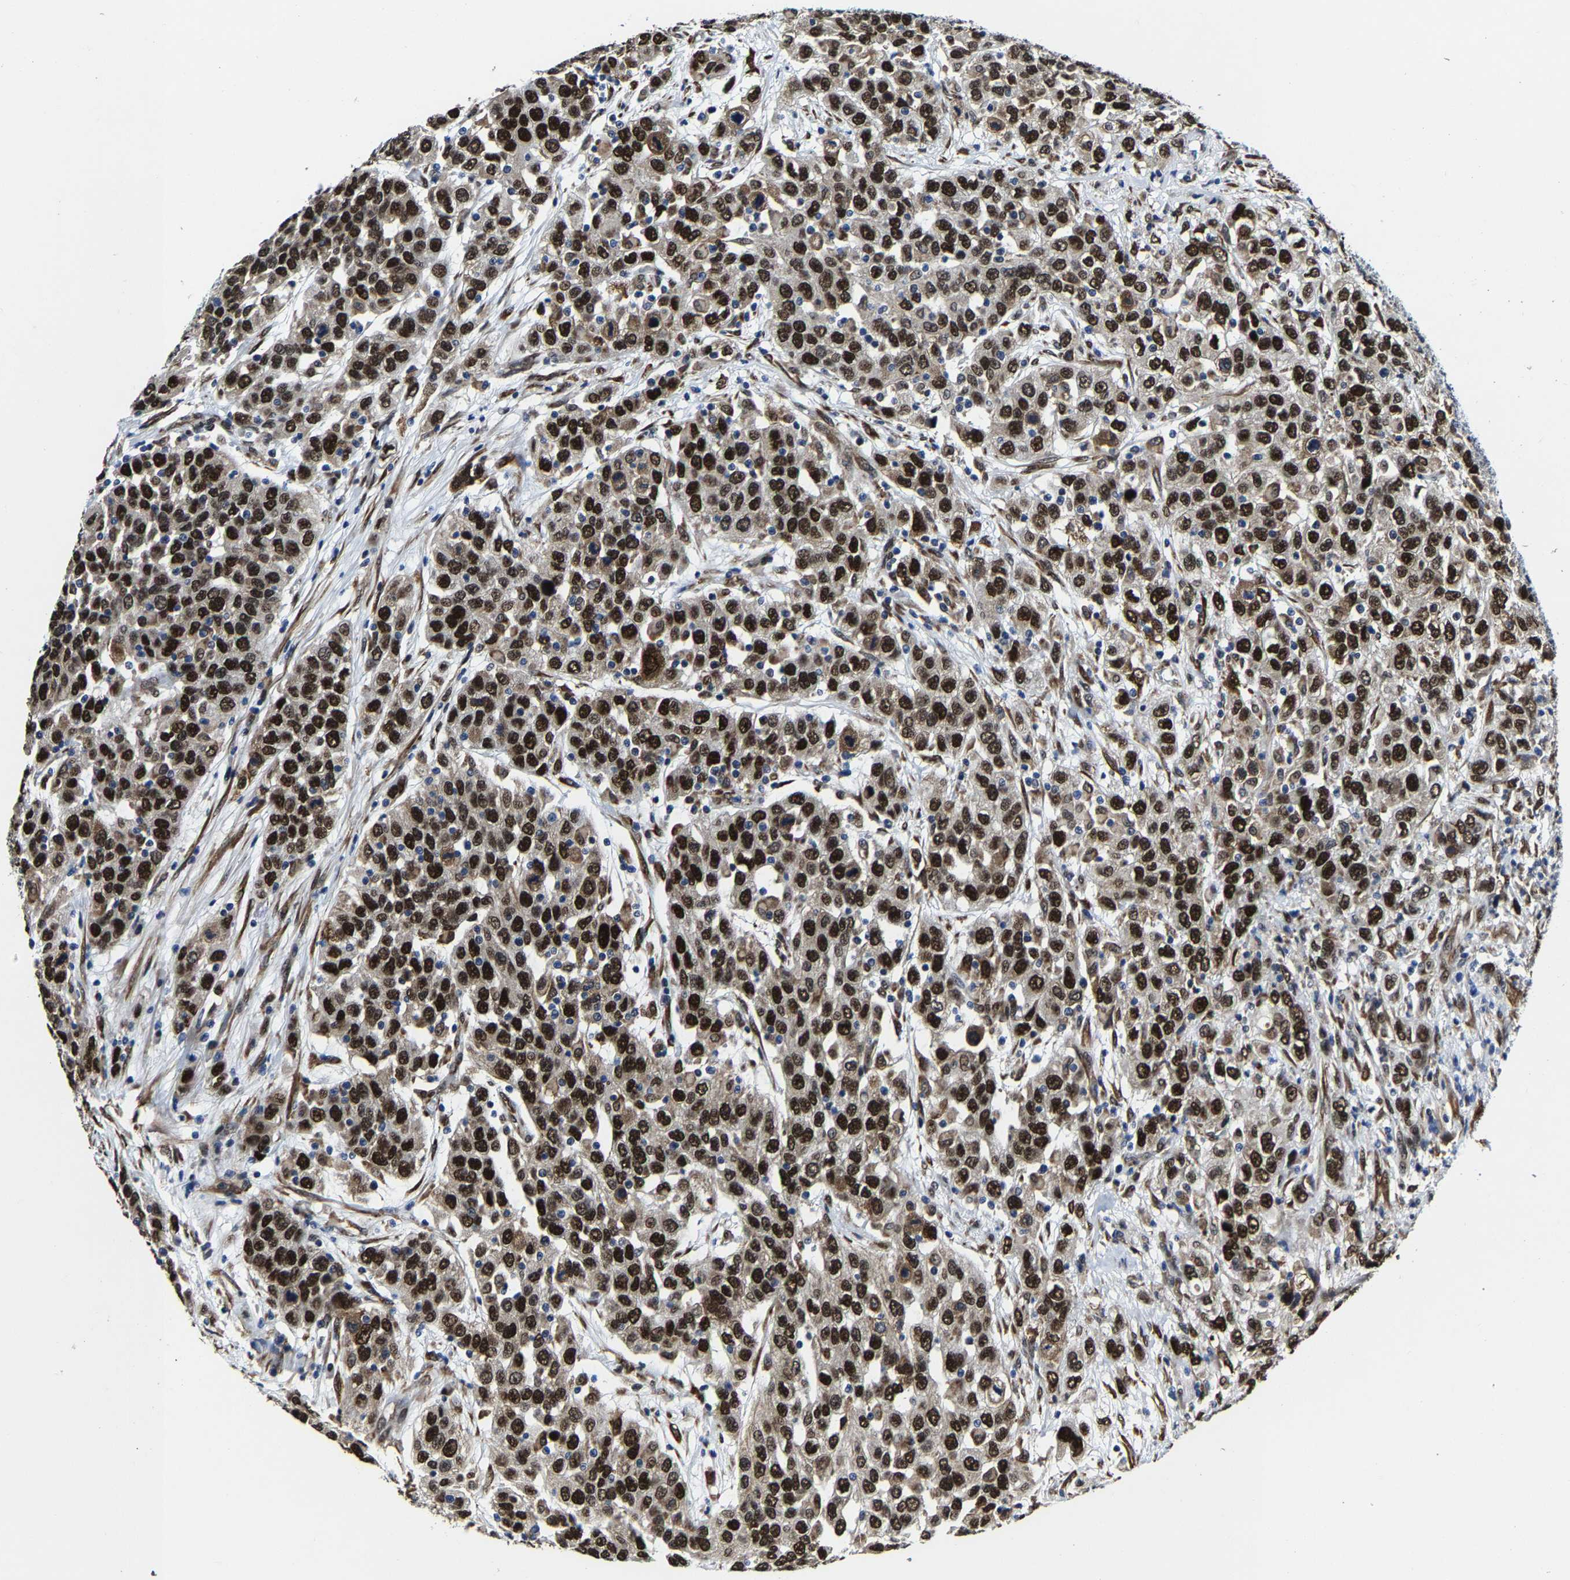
{"staining": {"intensity": "strong", "quantity": ">75%", "location": "cytoplasmic/membranous,nuclear"}, "tissue": "urothelial cancer", "cell_type": "Tumor cells", "image_type": "cancer", "snomed": [{"axis": "morphology", "description": "Urothelial carcinoma, High grade"}, {"axis": "topography", "description": "Urinary bladder"}], "caption": "Human urothelial cancer stained for a protein (brown) demonstrates strong cytoplasmic/membranous and nuclear positive staining in approximately >75% of tumor cells.", "gene": "METTL1", "patient": {"sex": "female", "age": 80}}